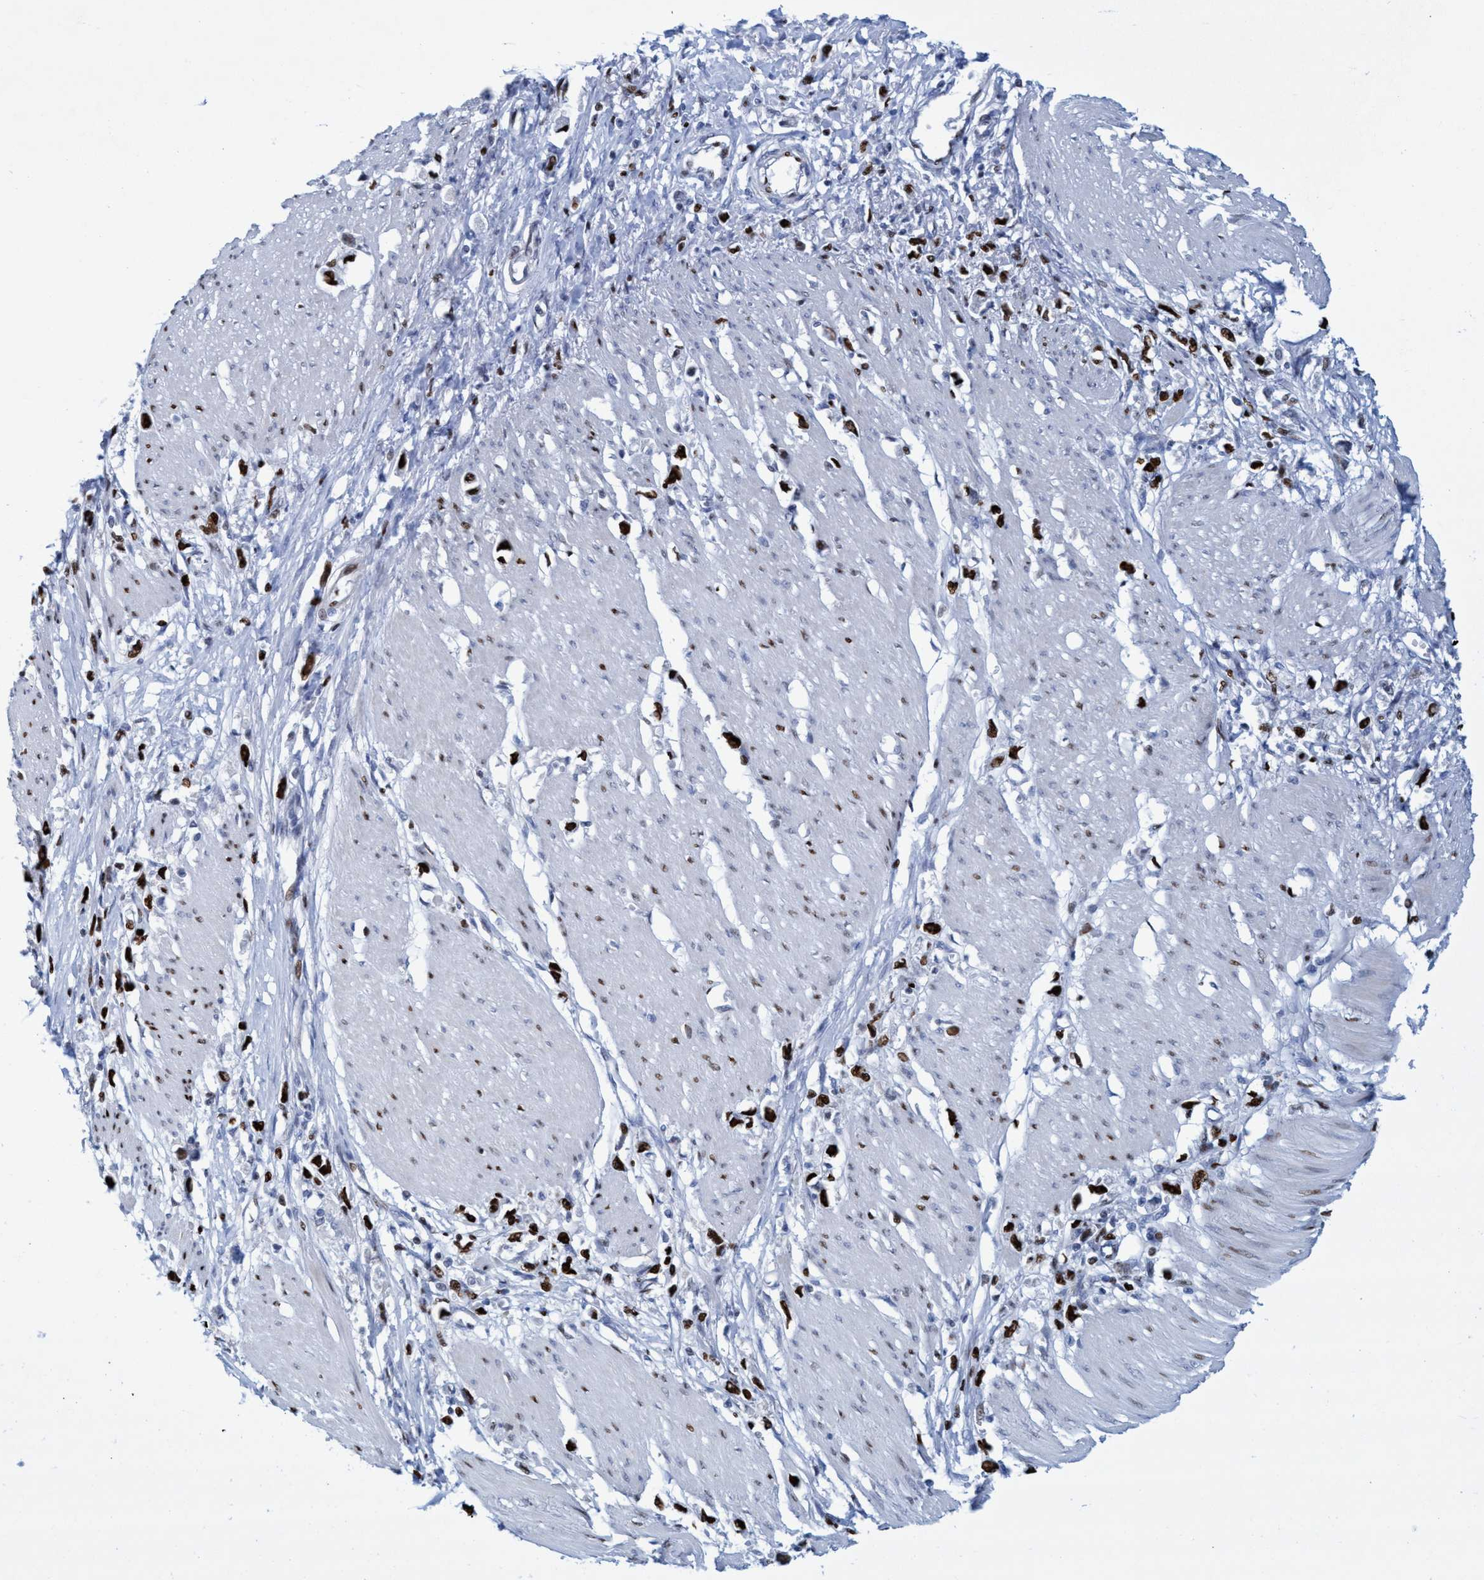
{"staining": {"intensity": "strong", "quantity": ">75%", "location": "nuclear"}, "tissue": "stomach cancer", "cell_type": "Tumor cells", "image_type": "cancer", "snomed": [{"axis": "morphology", "description": "Adenocarcinoma, NOS"}, {"axis": "topography", "description": "Stomach"}], "caption": "Immunohistochemical staining of human stomach adenocarcinoma reveals high levels of strong nuclear protein expression in approximately >75% of tumor cells.", "gene": "R3HCC1", "patient": {"sex": "female", "age": 59}}